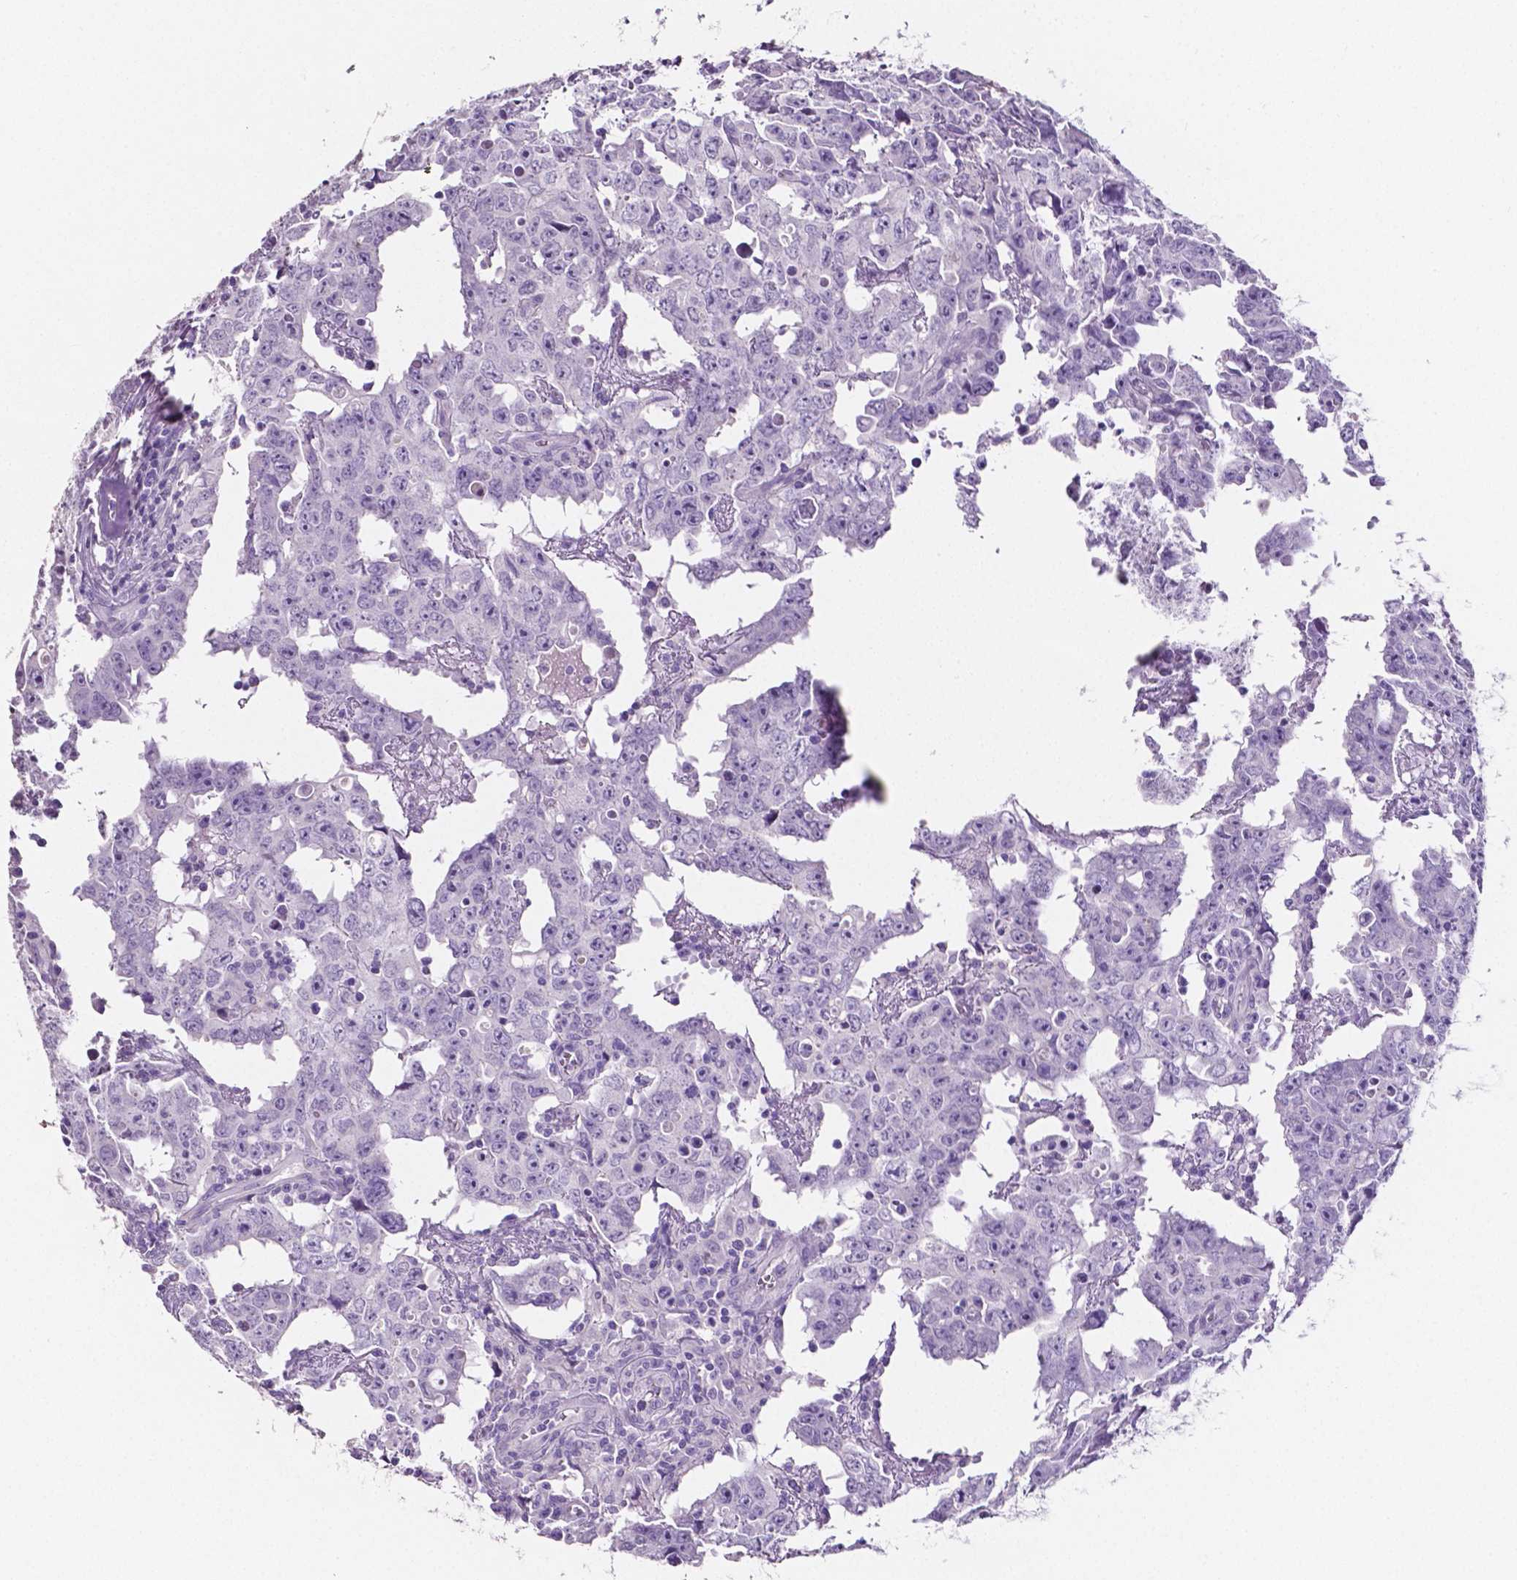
{"staining": {"intensity": "negative", "quantity": "none", "location": "none"}, "tissue": "testis cancer", "cell_type": "Tumor cells", "image_type": "cancer", "snomed": [{"axis": "morphology", "description": "Carcinoma, Embryonal, NOS"}, {"axis": "topography", "description": "Testis"}], "caption": "High power microscopy histopathology image of an IHC histopathology image of embryonal carcinoma (testis), revealing no significant expression in tumor cells.", "gene": "SLC22A2", "patient": {"sex": "male", "age": 22}}